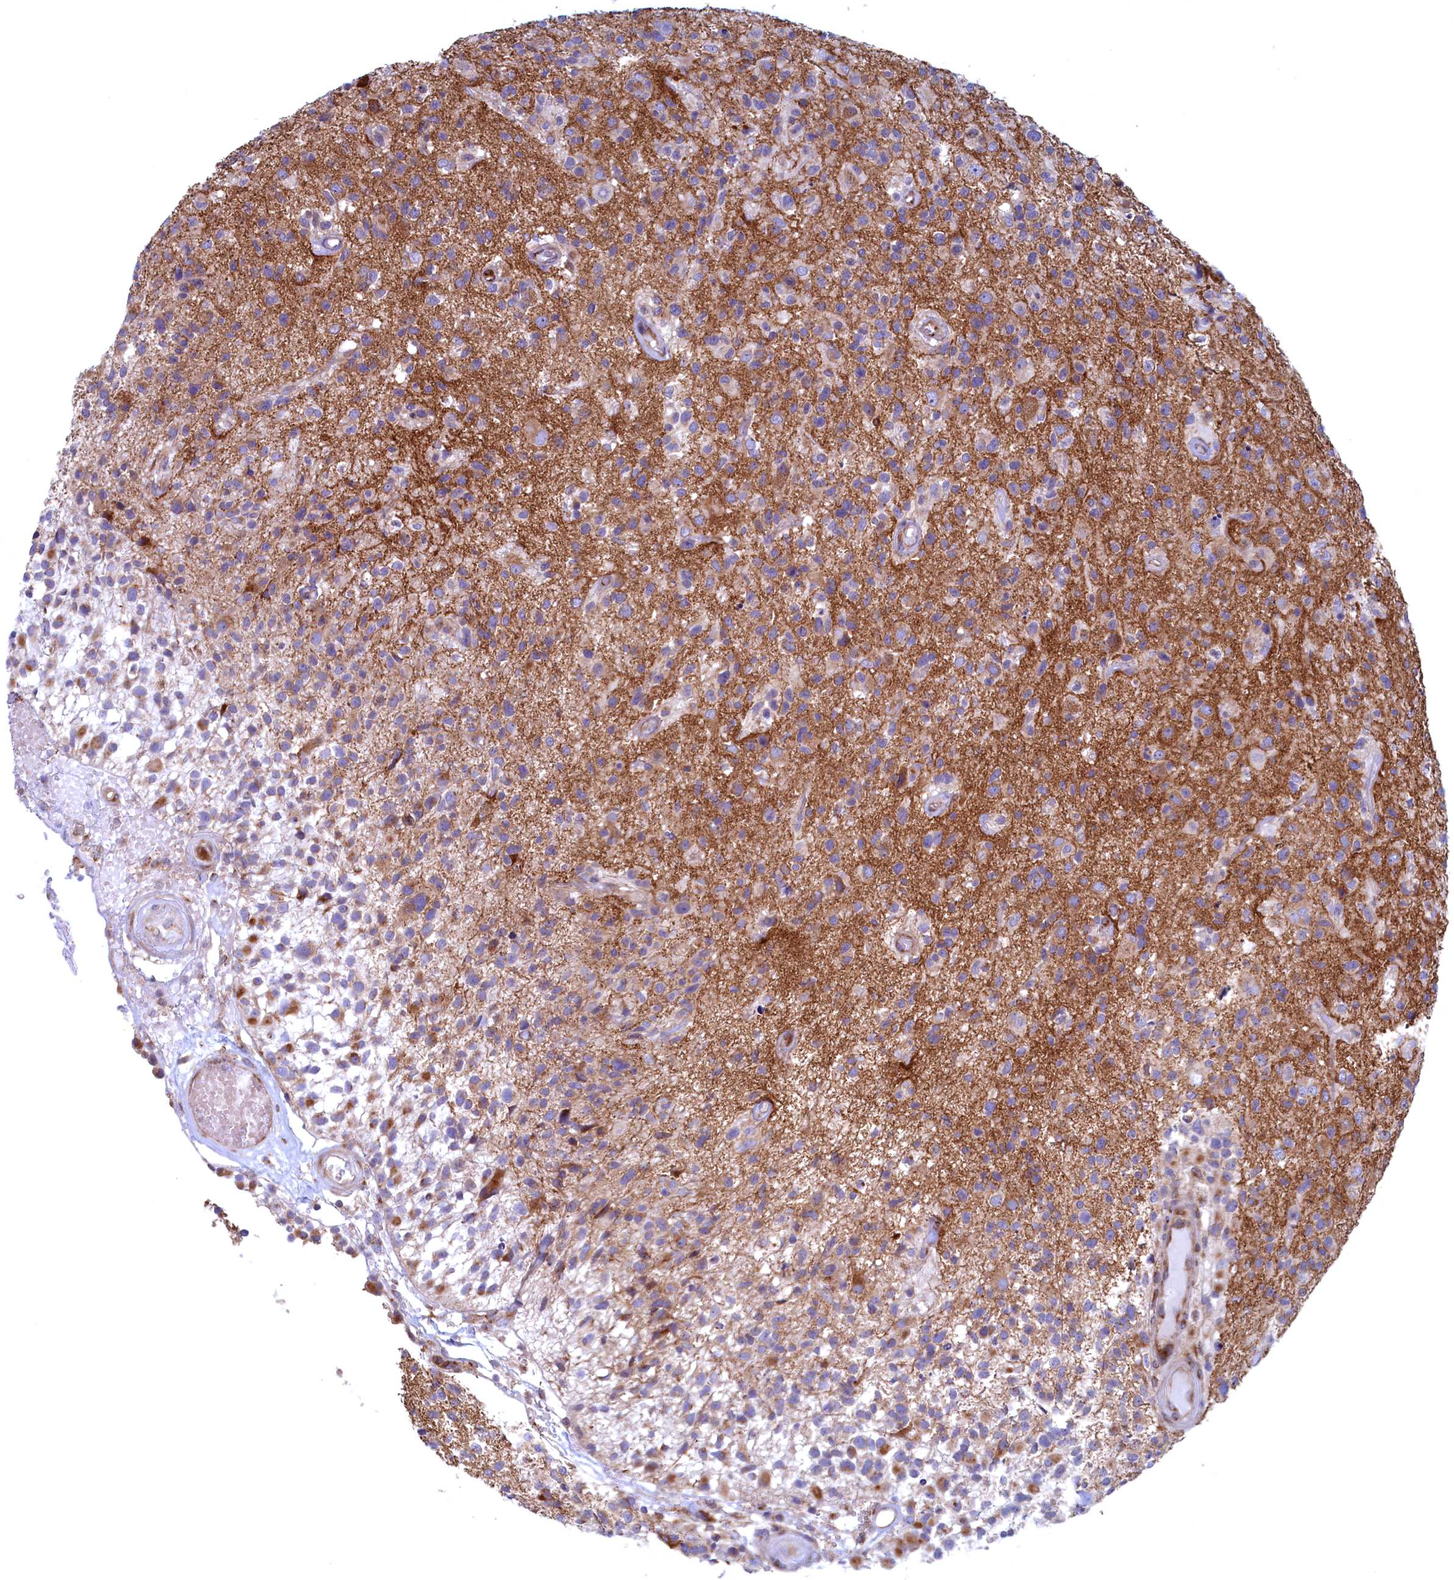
{"staining": {"intensity": "weak", "quantity": "<25%", "location": "cytoplasmic/membranous"}, "tissue": "glioma", "cell_type": "Tumor cells", "image_type": "cancer", "snomed": [{"axis": "morphology", "description": "Glioma, malignant, High grade"}, {"axis": "morphology", "description": "Glioblastoma, NOS"}, {"axis": "topography", "description": "Brain"}], "caption": "High magnification brightfield microscopy of glioma stained with DAB (brown) and counterstained with hematoxylin (blue): tumor cells show no significant expression. (Immunohistochemistry, brightfield microscopy, high magnification).", "gene": "MTFMT", "patient": {"sex": "male", "age": 60}}